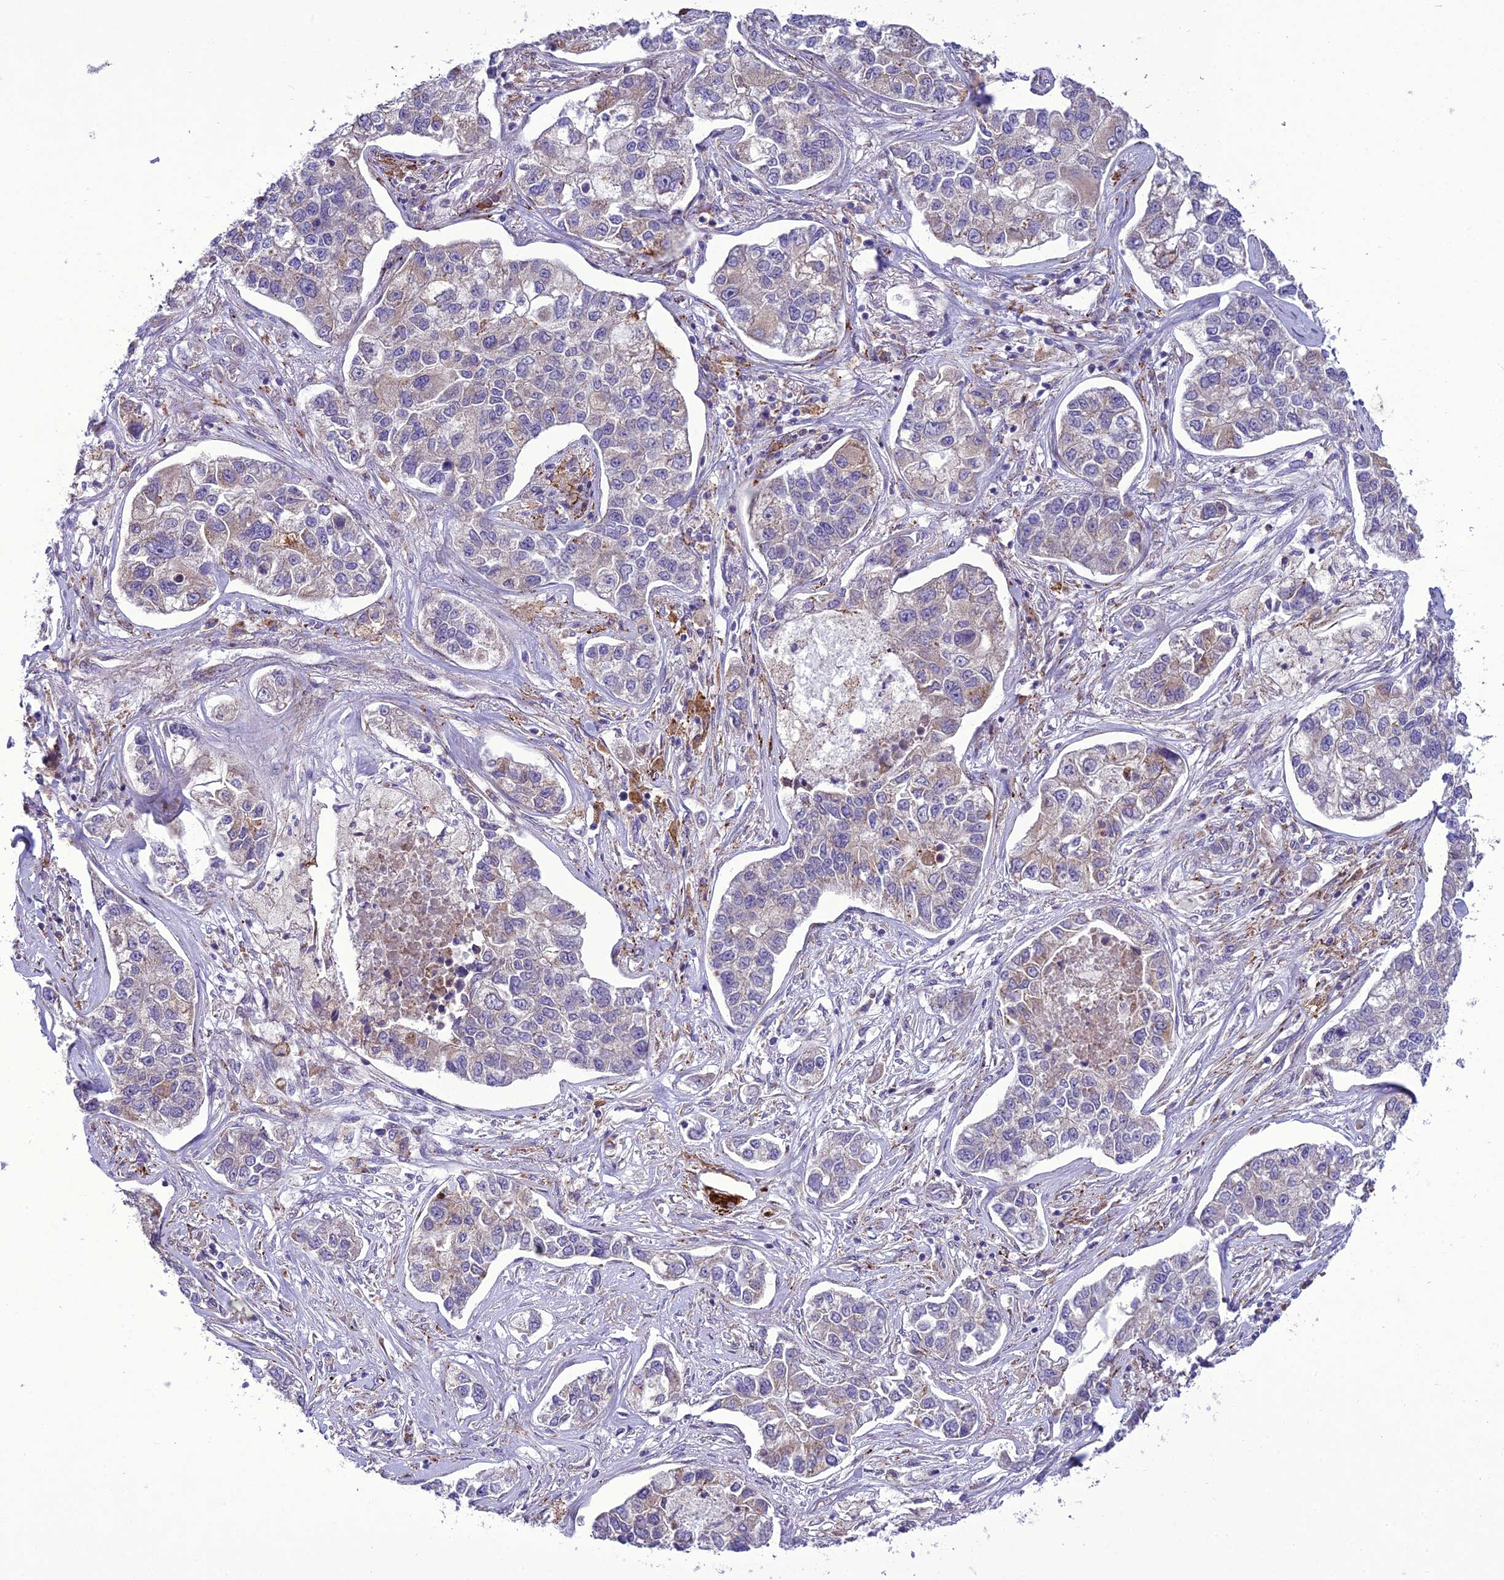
{"staining": {"intensity": "weak", "quantity": "<25%", "location": "cytoplasmic/membranous"}, "tissue": "lung cancer", "cell_type": "Tumor cells", "image_type": "cancer", "snomed": [{"axis": "morphology", "description": "Adenocarcinoma, NOS"}, {"axis": "topography", "description": "Lung"}], "caption": "Tumor cells are negative for protein expression in human lung cancer (adenocarcinoma).", "gene": "NEURL2", "patient": {"sex": "male", "age": 49}}